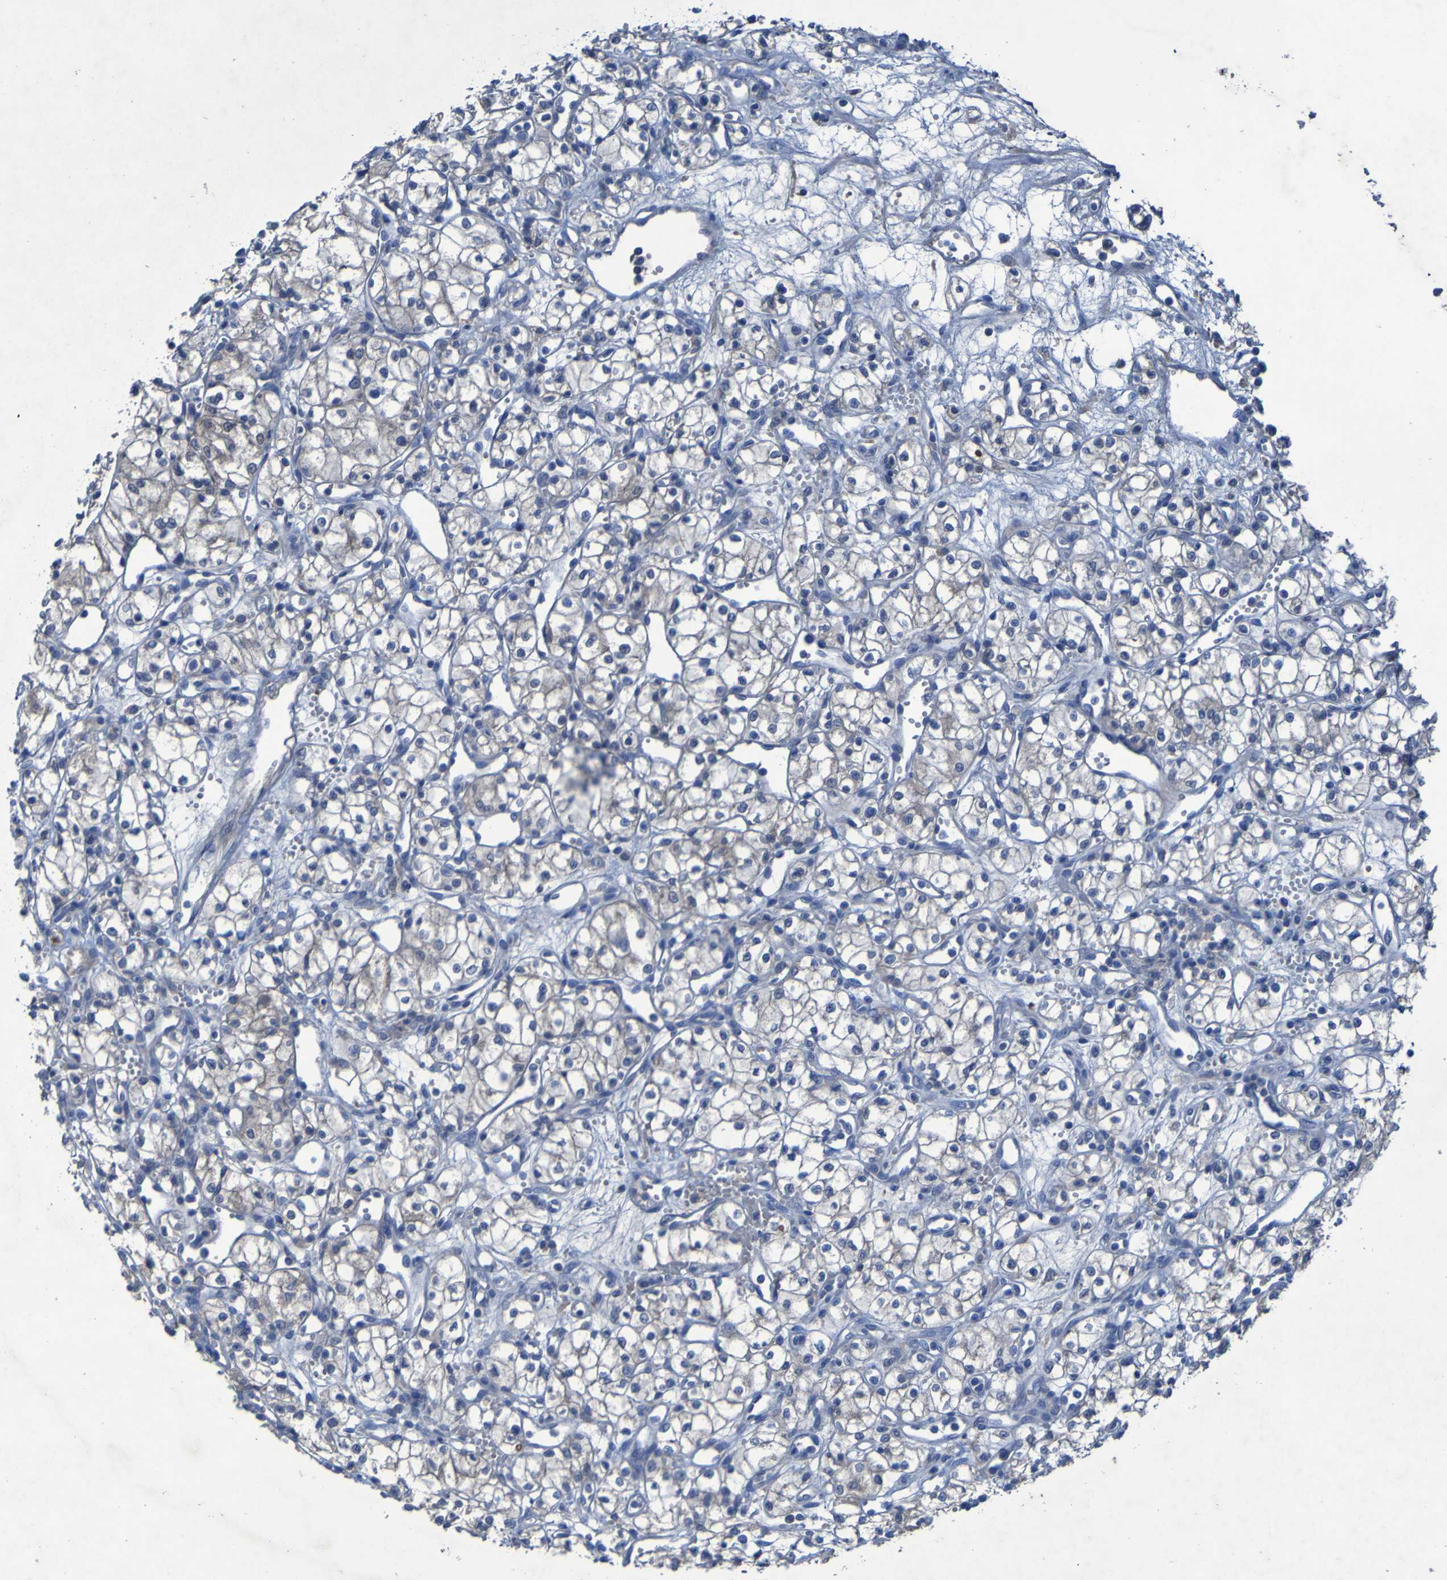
{"staining": {"intensity": "negative", "quantity": "none", "location": "none"}, "tissue": "renal cancer", "cell_type": "Tumor cells", "image_type": "cancer", "snomed": [{"axis": "morphology", "description": "Normal tissue, NOS"}, {"axis": "morphology", "description": "Adenocarcinoma, NOS"}, {"axis": "topography", "description": "Kidney"}], "caption": "This is an immunohistochemistry histopathology image of renal cancer. There is no staining in tumor cells.", "gene": "SGK2", "patient": {"sex": "male", "age": 59}}